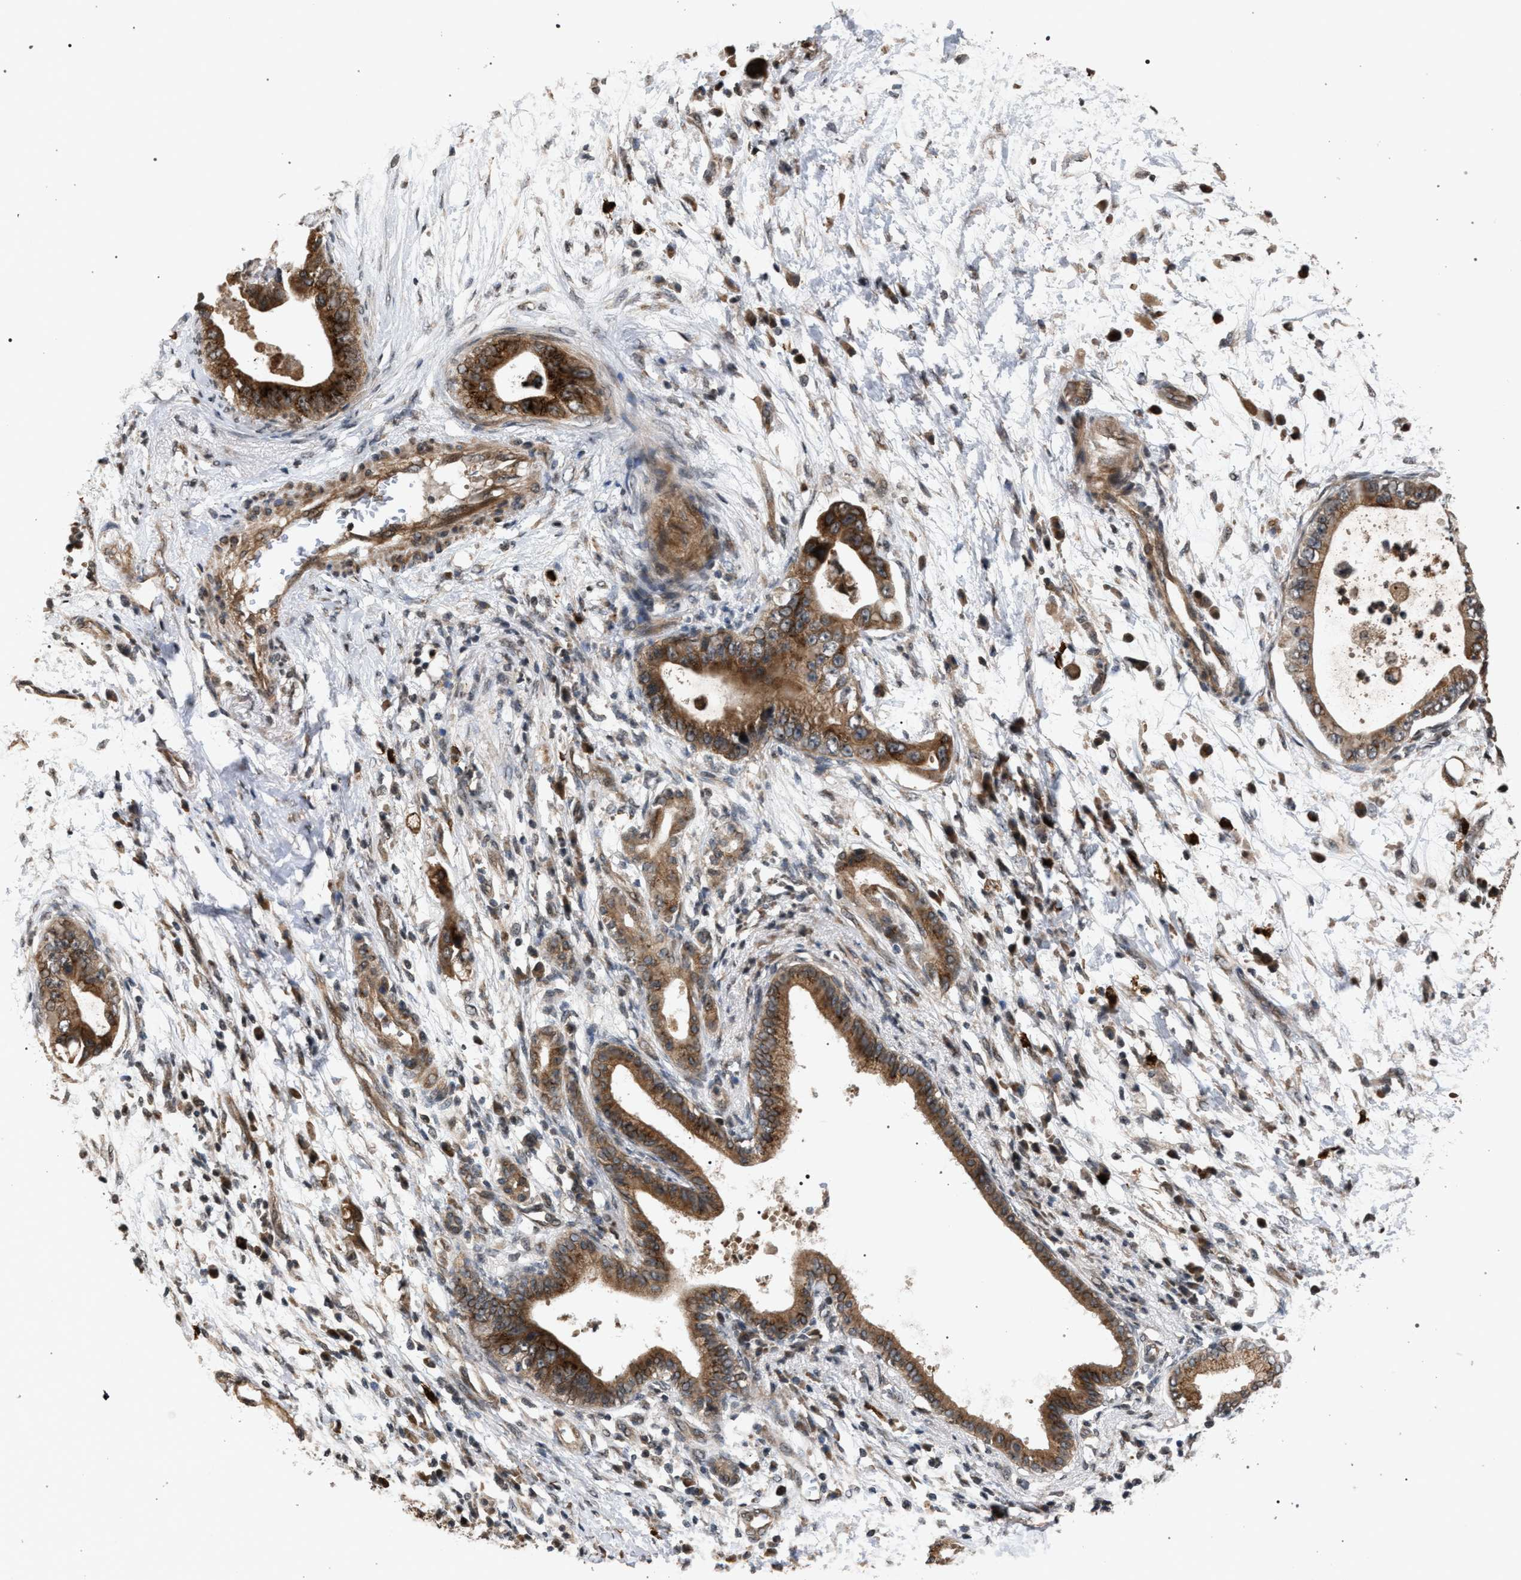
{"staining": {"intensity": "strong", "quantity": ">75%", "location": "cytoplasmic/membranous"}, "tissue": "pancreatic cancer", "cell_type": "Tumor cells", "image_type": "cancer", "snomed": [{"axis": "morphology", "description": "Adenocarcinoma, NOS"}, {"axis": "topography", "description": "Pancreas"}], "caption": "An immunohistochemistry (IHC) image of tumor tissue is shown. Protein staining in brown highlights strong cytoplasmic/membranous positivity in pancreatic cancer (adenocarcinoma) within tumor cells. (Stains: DAB in brown, nuclei in blue, Microscopy: brightfield microscopy at high magnification).", "gene": "IRAK4", "patient": {"sex": "male", "age": 77}}